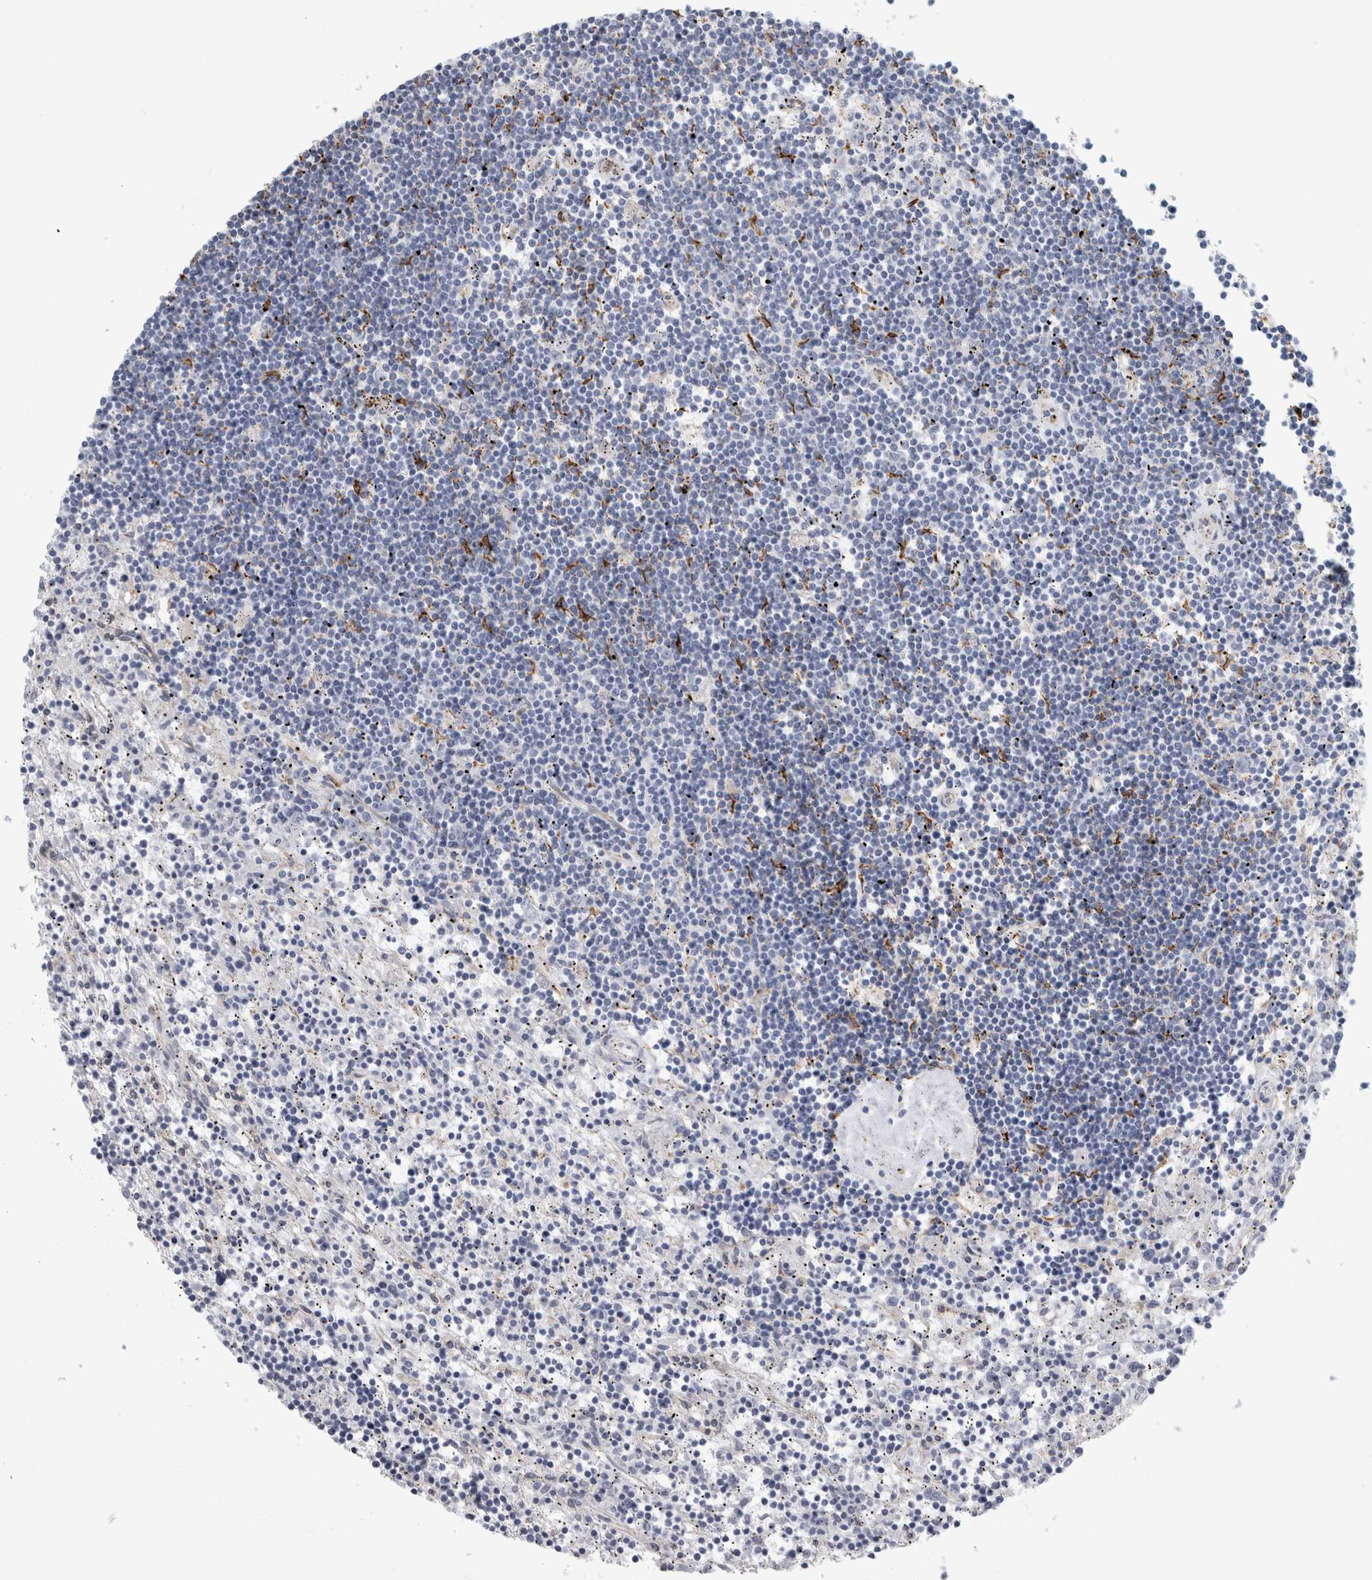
{"staining": {"intensity": "negative", "quantity": "none", "location": "none"}, "tissue": "lymphoma", "cell_type": "Tumor cells", "image_type": "cancer", "snomed": [{"axis": "morphology", "description": "Malignant lymphoma, non-Hodgkin's type, Low grade"}, {"axis": "topography", "description": "Spleen"}], "caption": "Tumor cells are negative for protein expression in human malignant lymphoma, non-Hodgkin's type (low-grade).", "gene": "B3GNT3", "patient": {"sex": "male", "age": 76}}